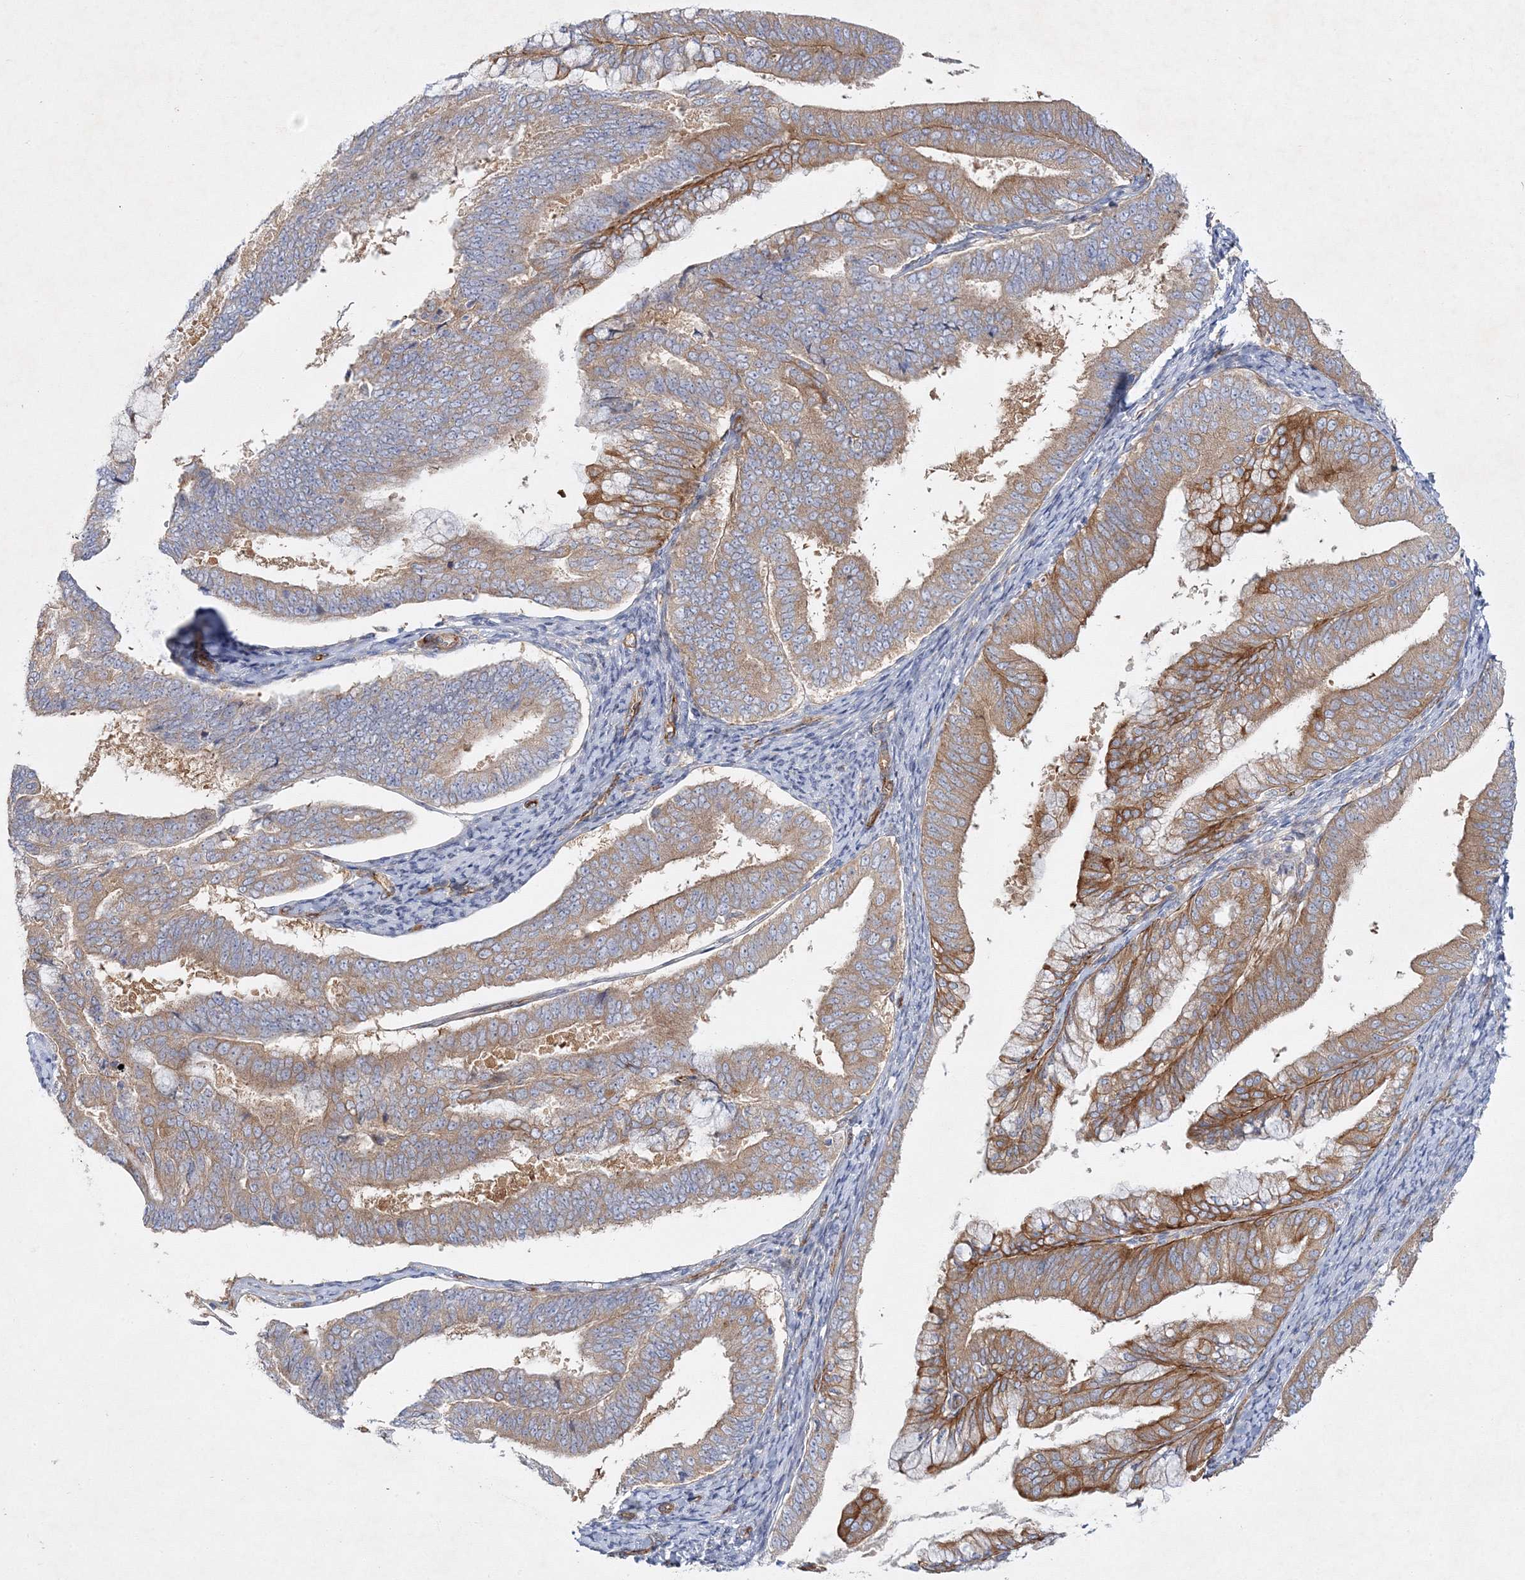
{"staining": {"intensity": "moderate", "quantity": "25%-75%", "location": "cytoplasmic/membranous"}, "tissue": "endometrial cancer", "cell_type": "Tumor cells", "image_type": "cancer", "snomed": [{"axis": "morphology", "description": "Adenocarcinoma, NOS"}, {"axis": "topography", "description": "Endometrium"}], "caption": "IHC photomicrograph of human endometrial cancer stained for a protein (brown), which shows medium levels of moderate cytoplasmic/membranous expression in about 25%-75% of tumor cells.", "gene": "ZFYVE16", "patient": {"sex": "female", "age": 63}}